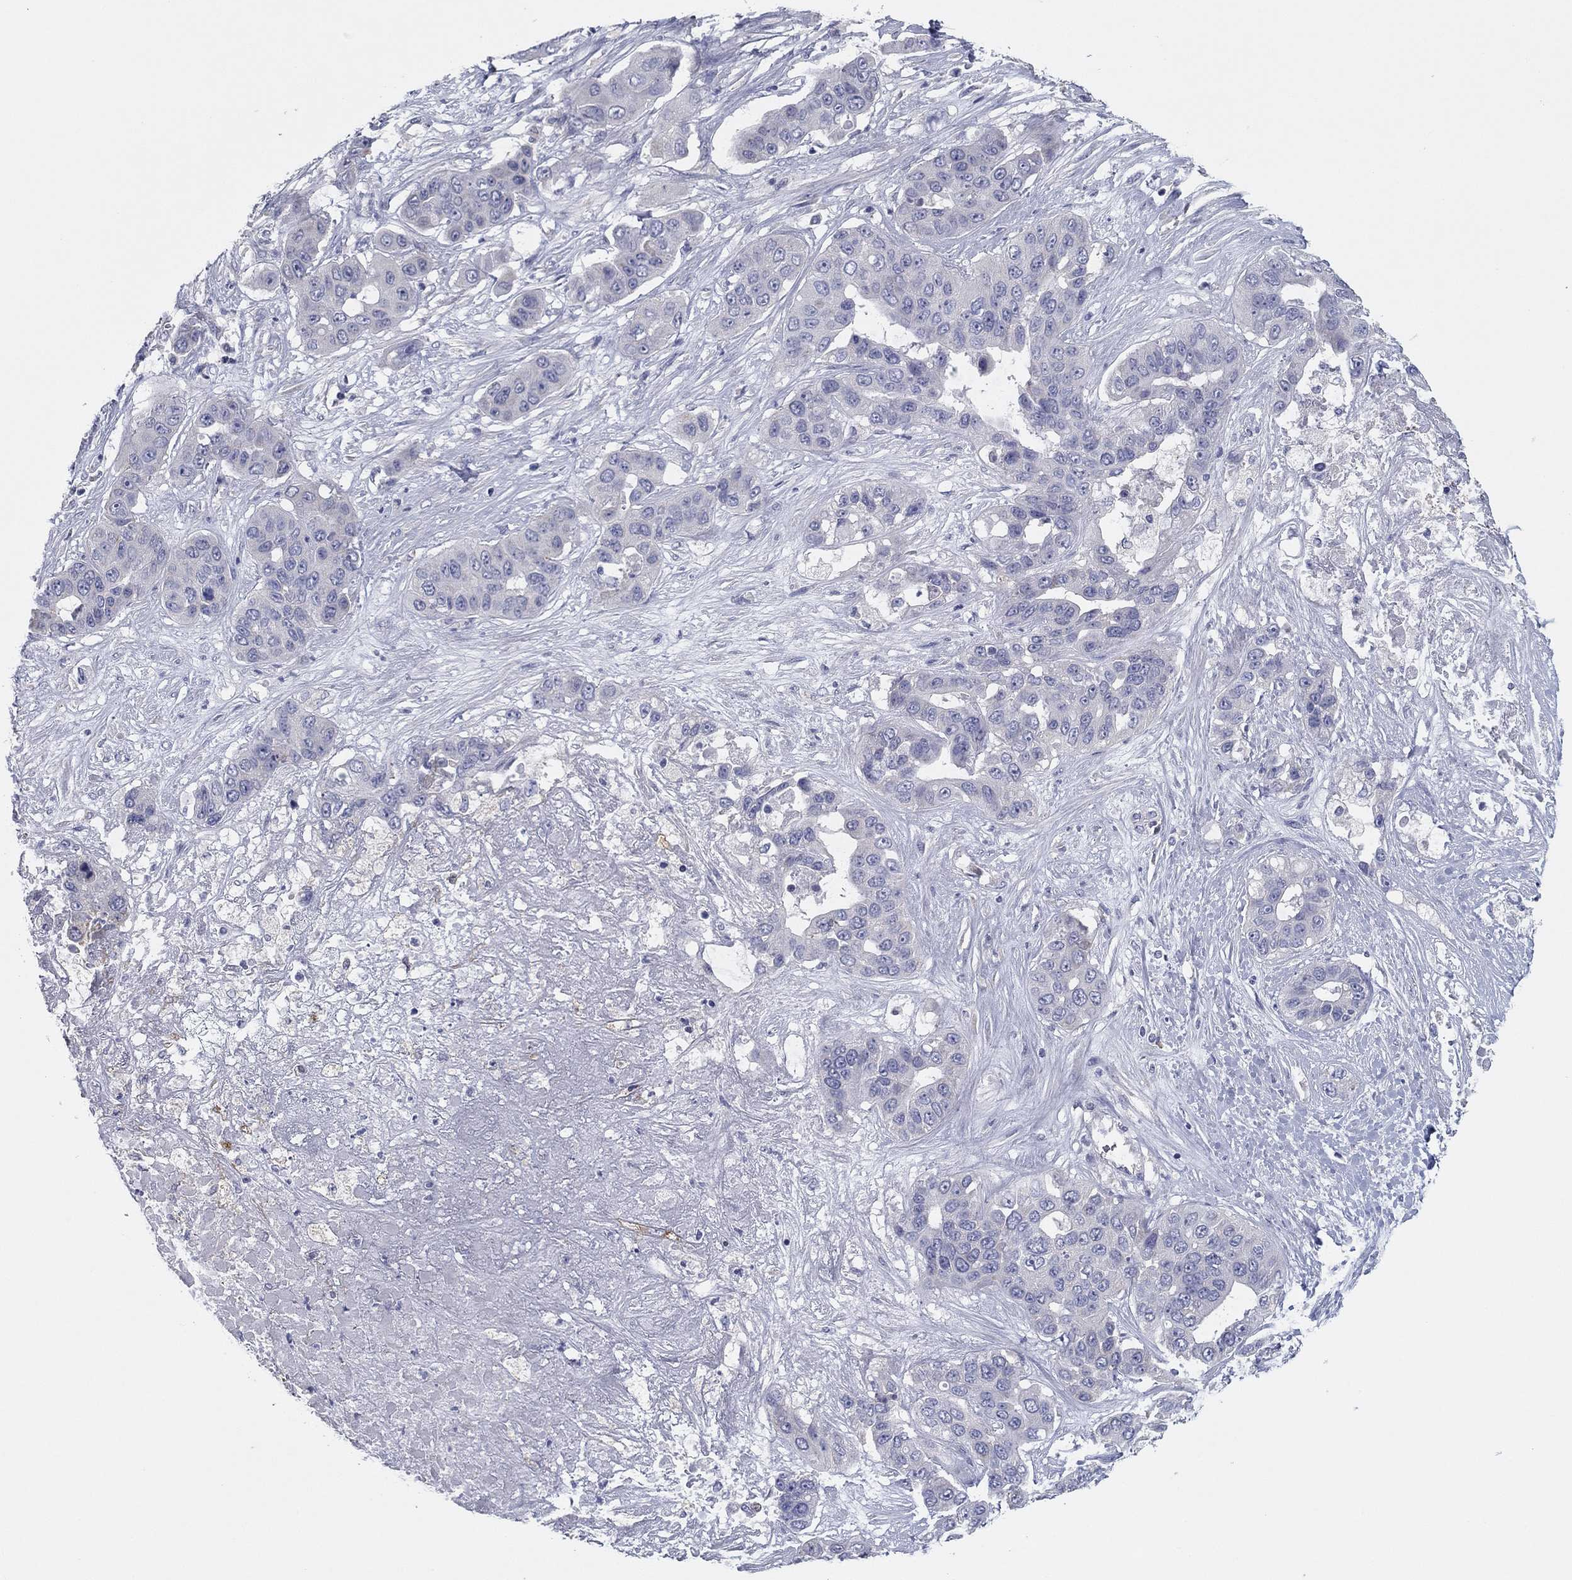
{"staining": {"intensity": "negative", "quantity": "none", "location": "none"}, "tissue": "liver cancer", "cell_type": "Tumor cells", "image_type": "cancer", "snomed": [{"axis": "morphology", "description": "Cholangiocarcinoma"}, {"axis": "topography", "description": "Liver"}], "caption": "Liver cholangiocarcinoma was stained to show a protein in brown. There is no significant staining in tumor cells.", "gene": "GRK7", "patient": {"sex": "female", "age": 52}}